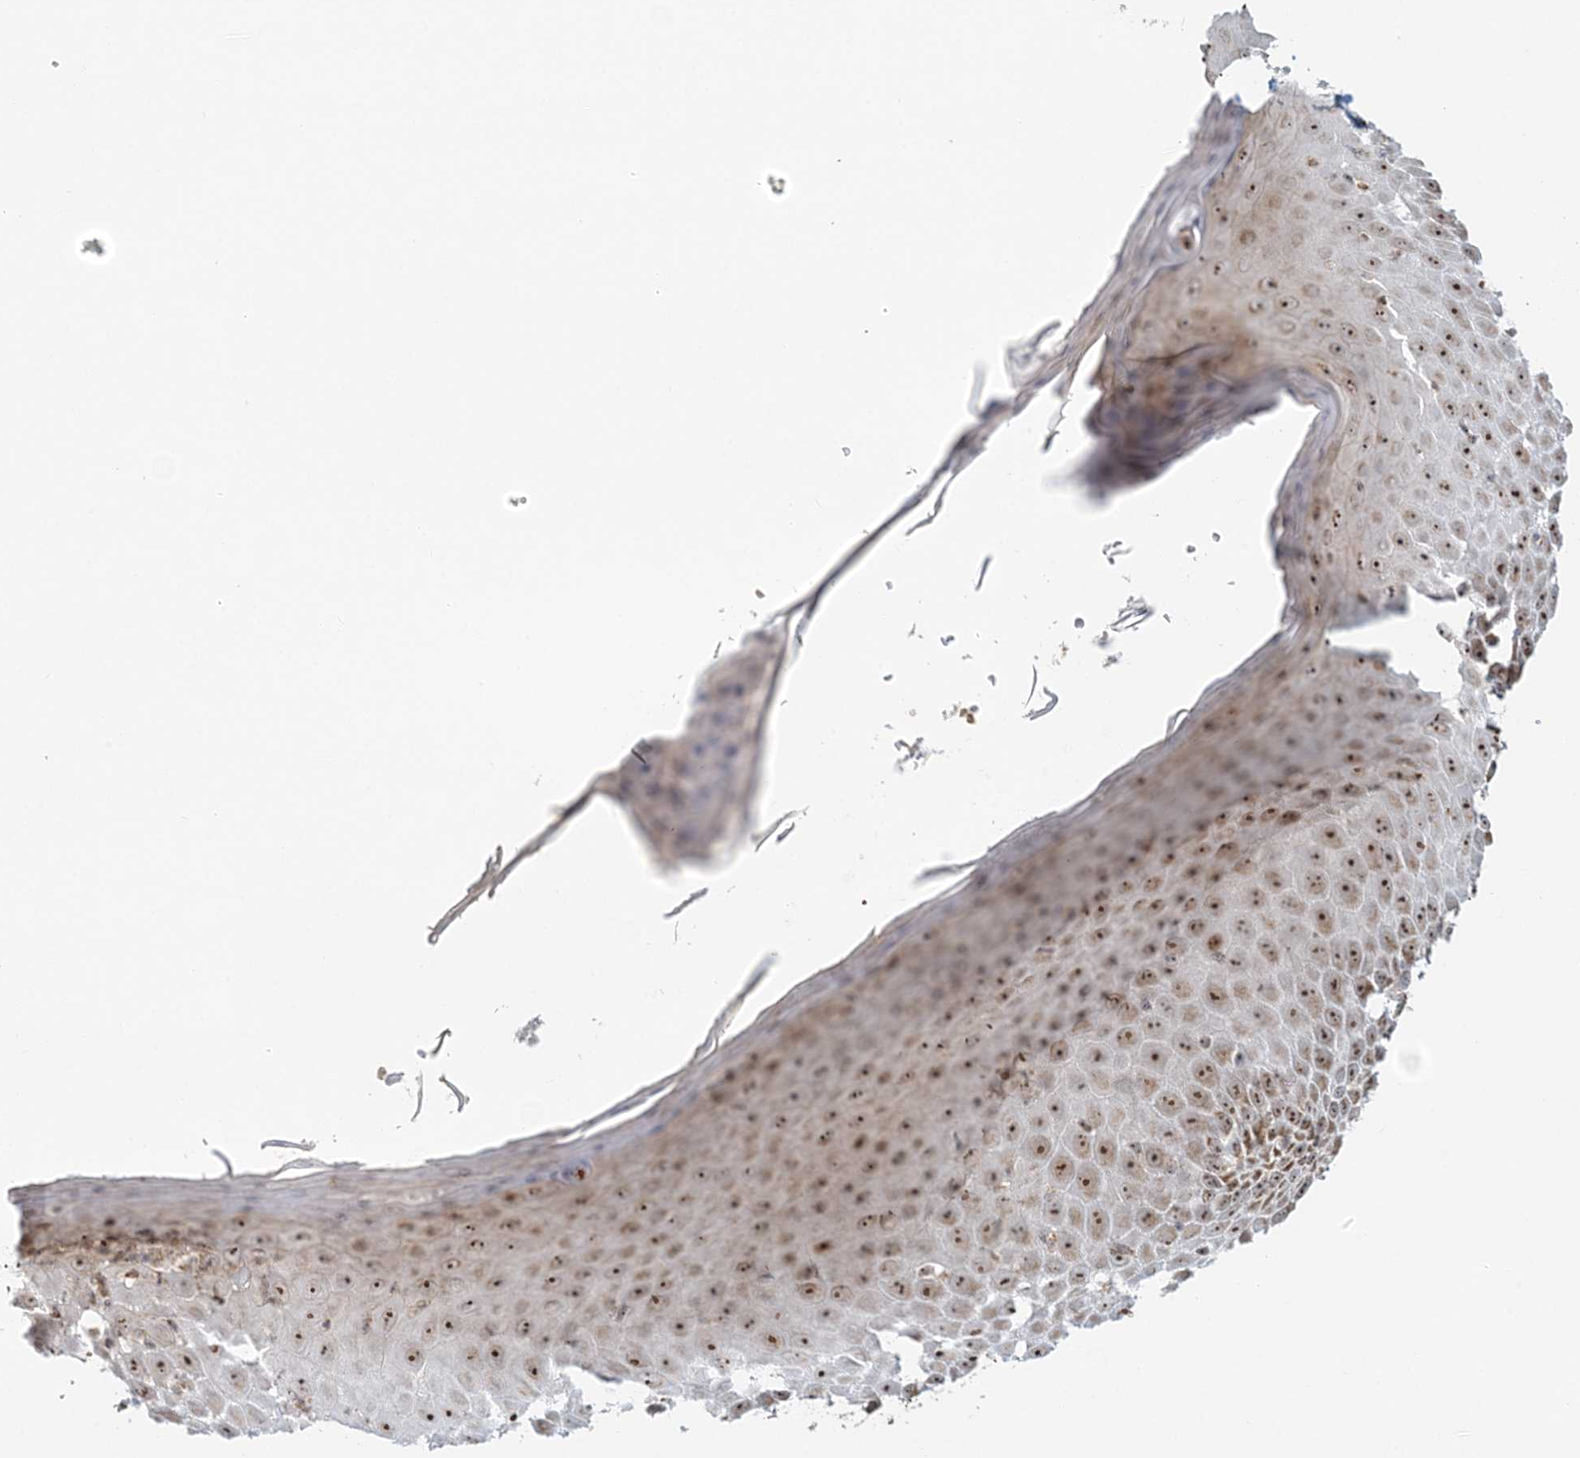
{"staining": {"intensity": "moderate", "quantity": ">75%", "location": "nuclear"}, "tissue": "skin", "cell_type": "Epidermal cells", "image_type": "normal", "snomed": [{"axis": "morphology", "description": "Normal tissue, NOS"}, {"axis": "topography", "description": "Vulva"}], "caption": "This photomicrograph shows benign skin stained with IHC to label a protein in brown. The nuclear of epidermal cells show moderate positivity for the protein. Nuclei are counter-stained blue.", "gene": "UBE2F", "patient": {"sex": "female", "age": 68}}